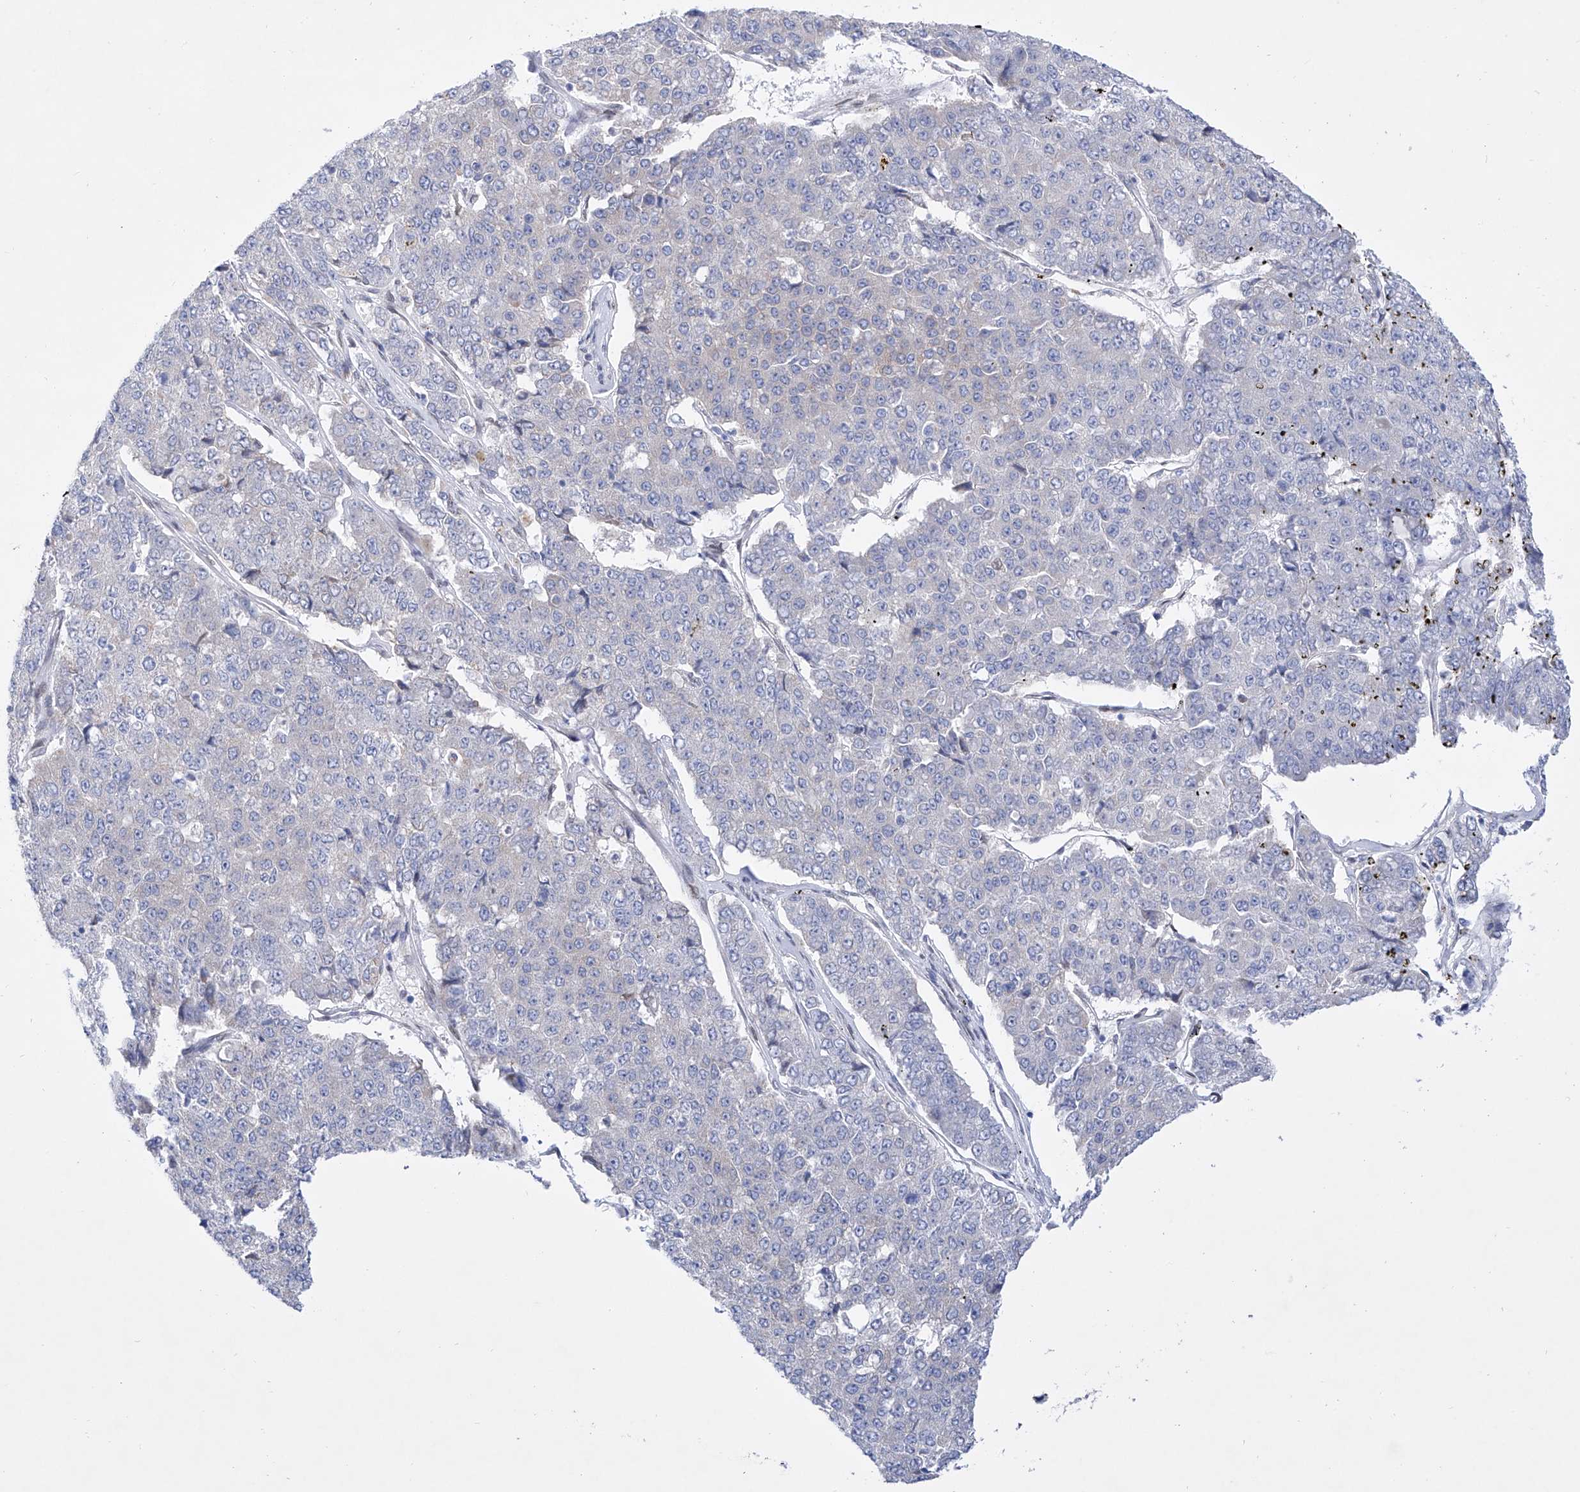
{"staining": {"intensity": "negative", "quantity": "none", "location": "none"}, "tissue": "pancreatic cancer", "cell_type": "Tumor cells", "image_type": "cancer", "snomed": [{"axis": "morphology", "description": "Adenocarcinoma, NOS"}, {"axis": "topography", "description": "Pancreas"}], "caption": "Tumor cells are negative for protein expression in human pancreatic cancer (adenocarcinoma).", "gene": "LCLAT1", "patient": {"sex": "male", "age": 50}}